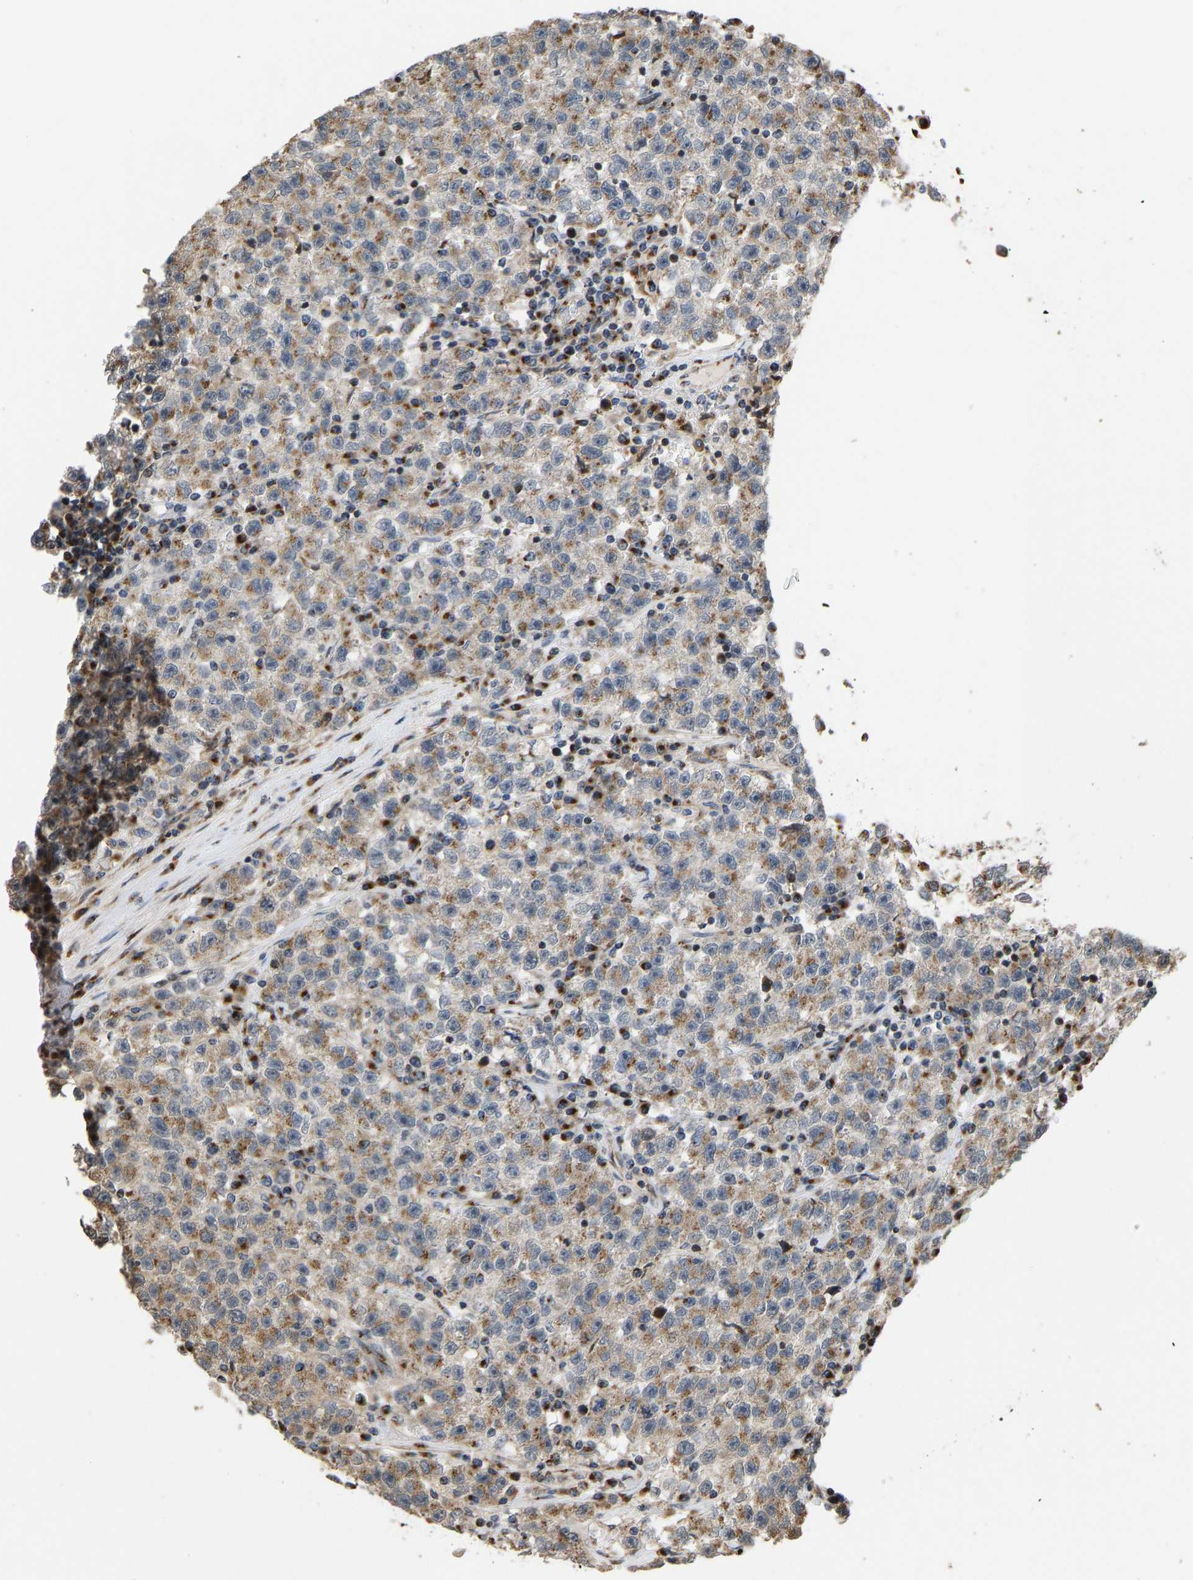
{"staining": {"intensity": "moderate", "quantity": ">75%", "location": "cytoplasmic/membranous"}, "tissue": "testis cancer", "cell_type": "Tumor cells", "image_type": "cancer", "snomed": [{"axis": "morphology", "description": "Seminoma, NOS"}, {"axis": "topography", "description": "Testis"}], "caption": "Testis cancer stained with a brown dye exhibits moderate cytoplasmic/membranous positive positivity in approximately >75% of tumor cells.", "gene": "YIPF4", "patient": {"sex": "male", "age": 22}}